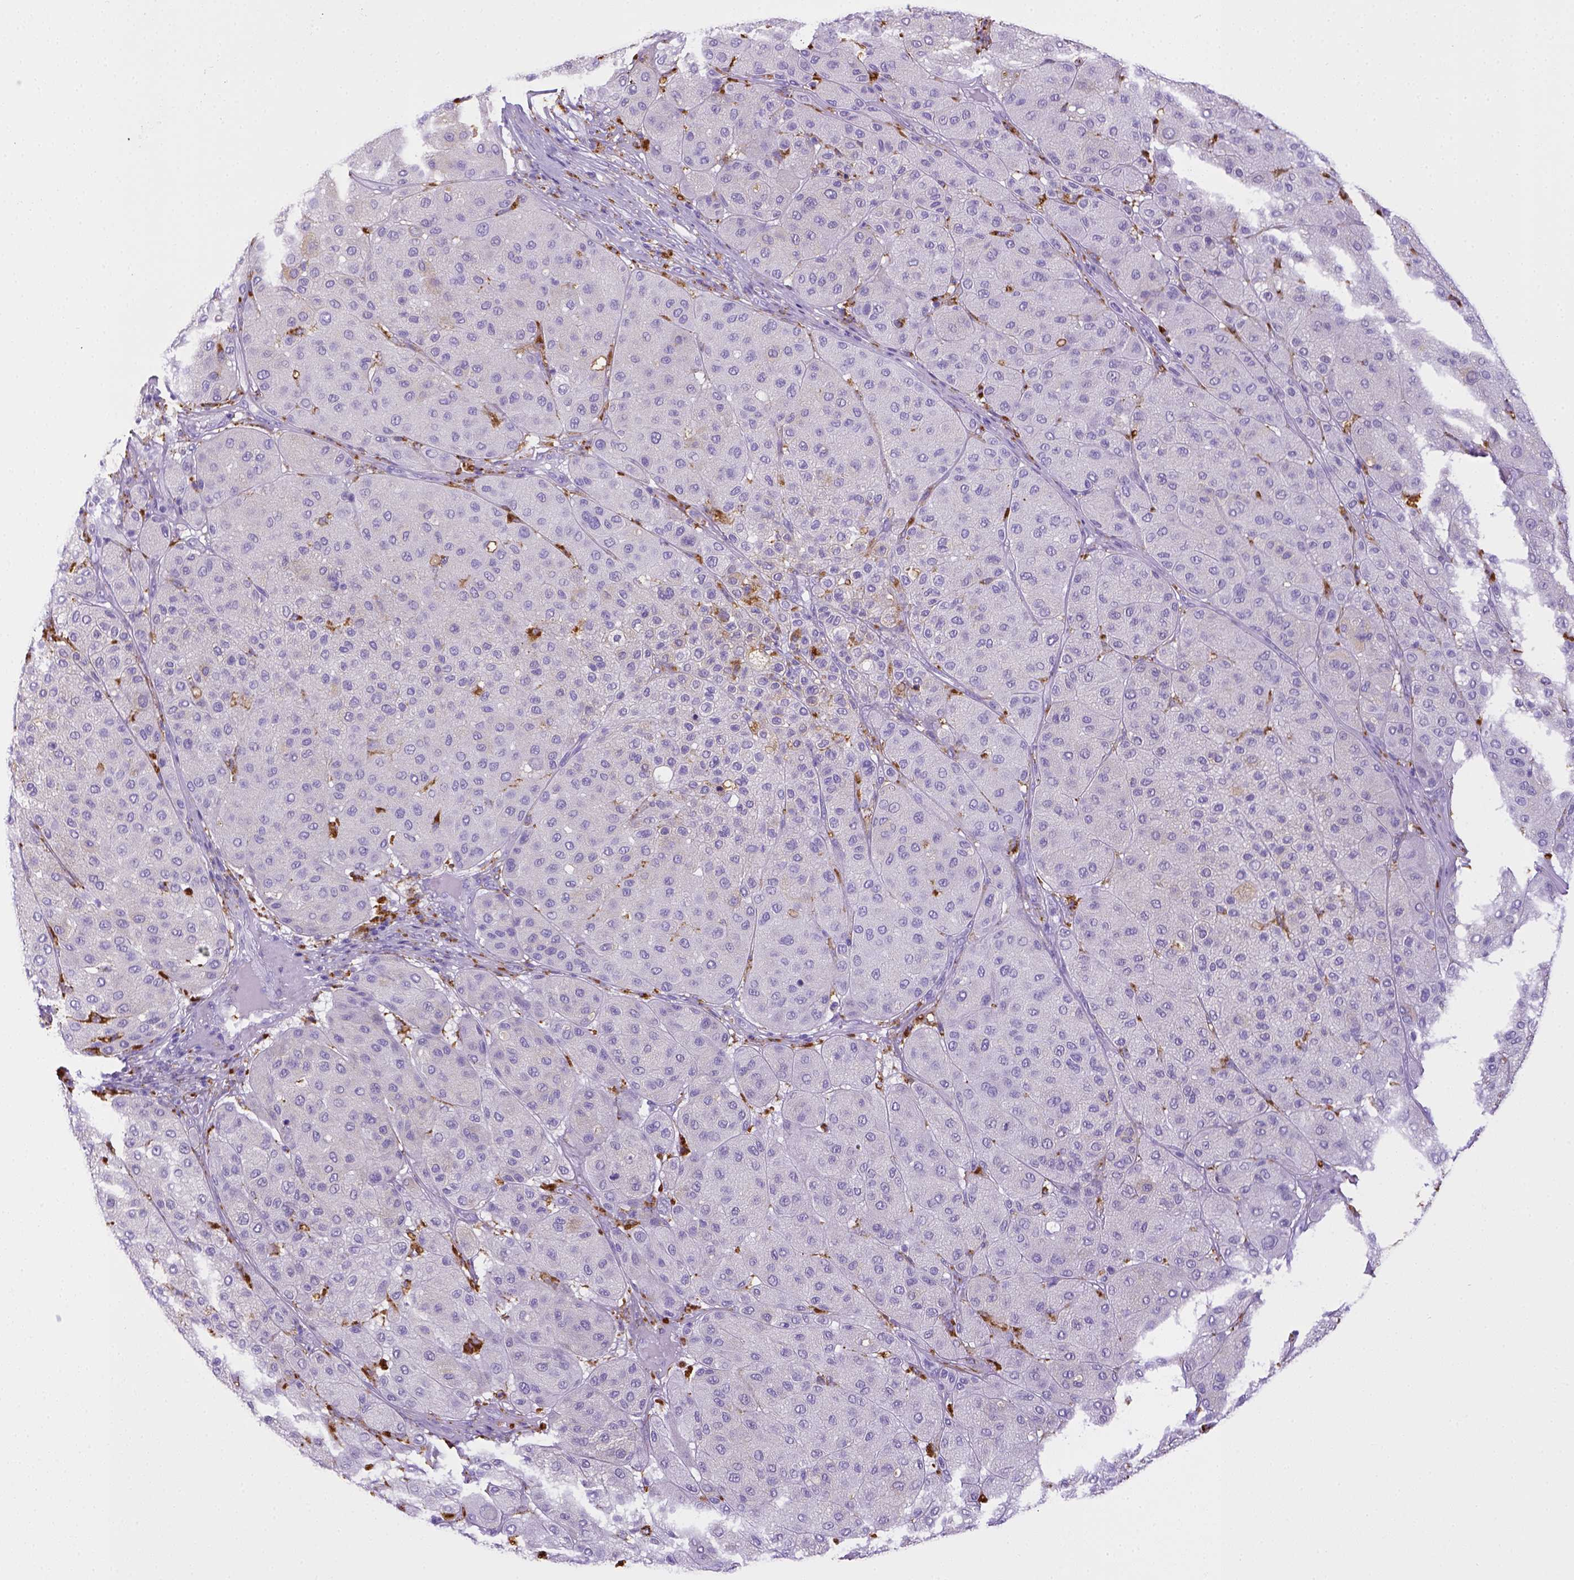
{"staining": {"intensity": "negative", "quantity": "none", "location": "none"}, "tissue": "melanoma", "cell_type": "Tumor cells", "image_type": "cancer", "snomed": [{"axis": "morphology", "description": "Malignant melanoma, Metastatic site"}, {"axis": "topography", "description": "Smooth muscle"}], "caption": "This histopathology image is of melanoma stained with immunohistochemistry (IHC) to label a protein in brown with the nuclei are counter-stained blue. There is no staining in tumor cells. The staining is performed using DAB brown chromogen with nuclei counter-stained in using hematoxylin.", "gene": "CD68", "patient": {"sex": "male", "age": 41}}